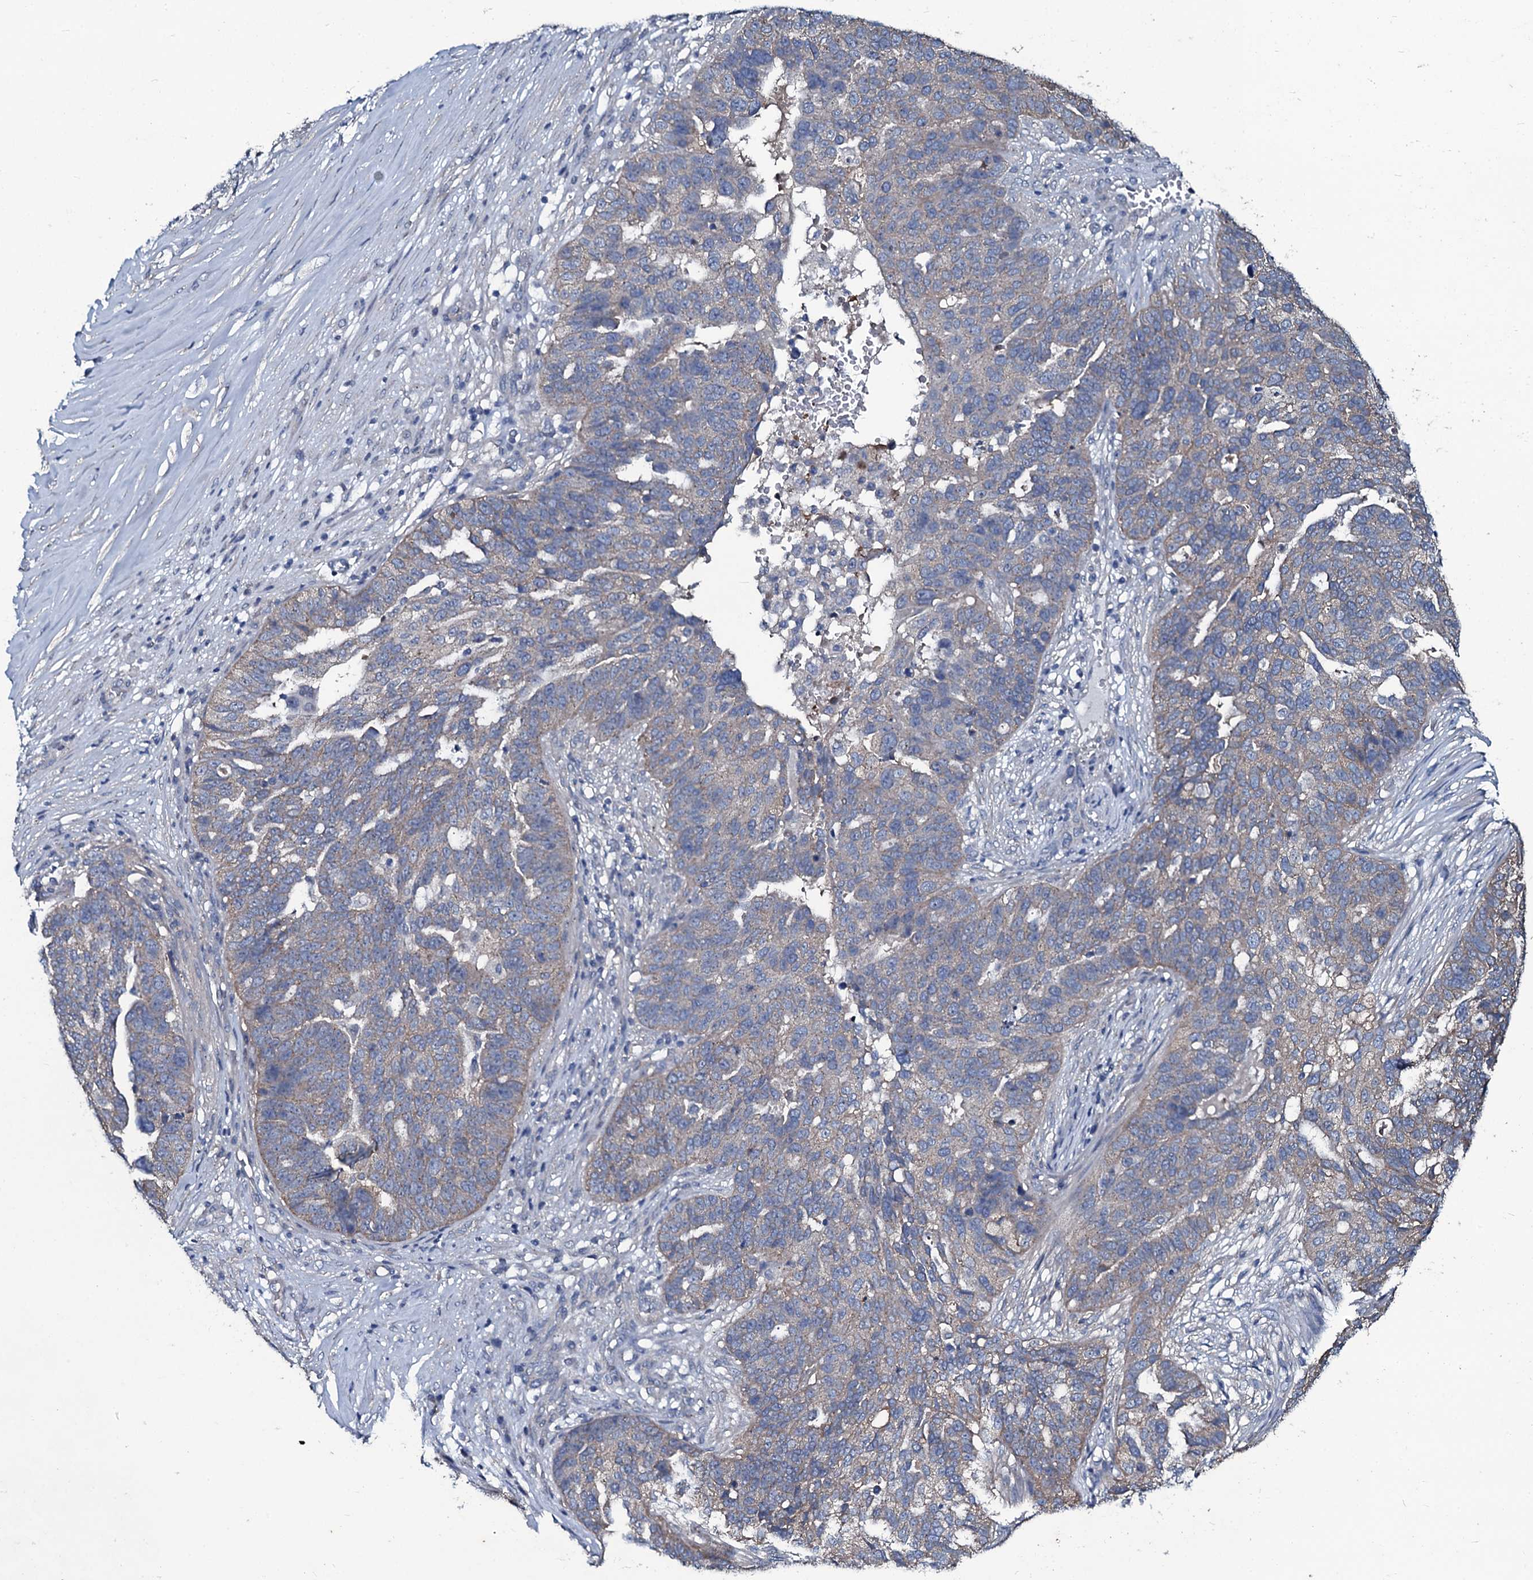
{"staining": {"intensity": "weak", "quantity": "25%-75%", "location": "cytoplasmic/membranous"}, "tissue": "ovarian cancer", "cell_type": "Tumor cells", "image_type": "cancer", "snomed": [{"axis": "morphology", "description": "Cystadenocarcinoma, serous, NOS"}, {"axis": "topography", "description": "Ovary"}], "caption": "Immunohistochemistry (IHC) micrograph of ovarian cancer (serous cystadenocarcinoma) stained for a protein (brown), which reveals low levels of weak cytoplasmic/membranous staining in approximately 25%-75% of tumor cells.", "gene": "USPL1", "patient": {"sex": "female", "age": 59}}